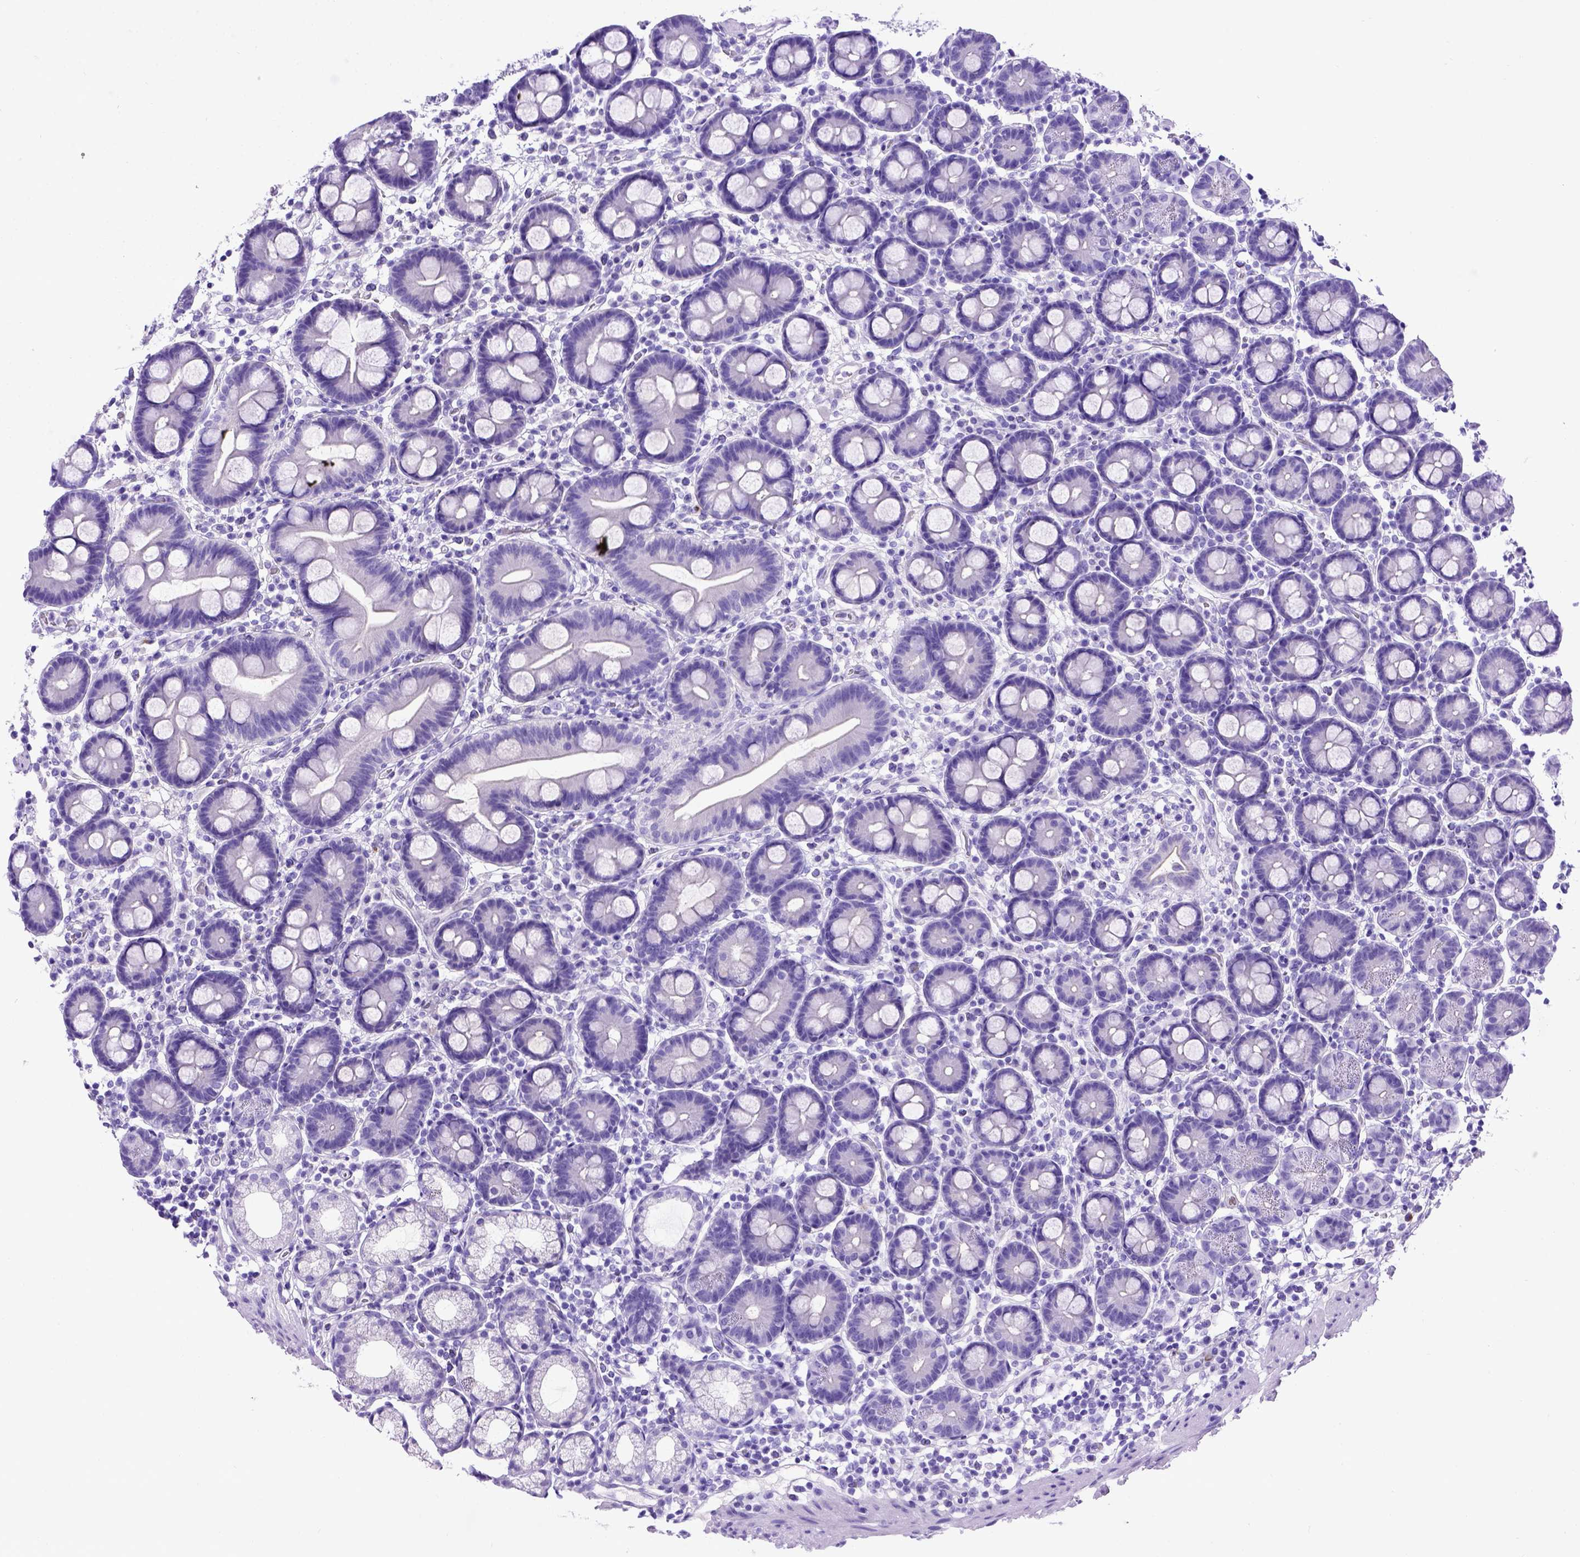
{"staining": {"intensity": "negative", "quantity": "none", "location": "none"}, "tissue": "duodenum", "cell_type": "Glandular cells", "image_type": "normal", "snomed": [{"axis": "morphology", "description": "Normal tissue, NOS"}, {"axis": "topography", "description": "Pancreas"}, {"axis": "topography", "description": "Duodenum"}], "caption": "This image is of benign duodenum stained with immunohistochemistry to label a protein in brown with the nuclei are counter-stained blue. There is no positivity in glandular cells.", "gene": "MEOX2", "patient": {"sex": "male", "age": 59}}